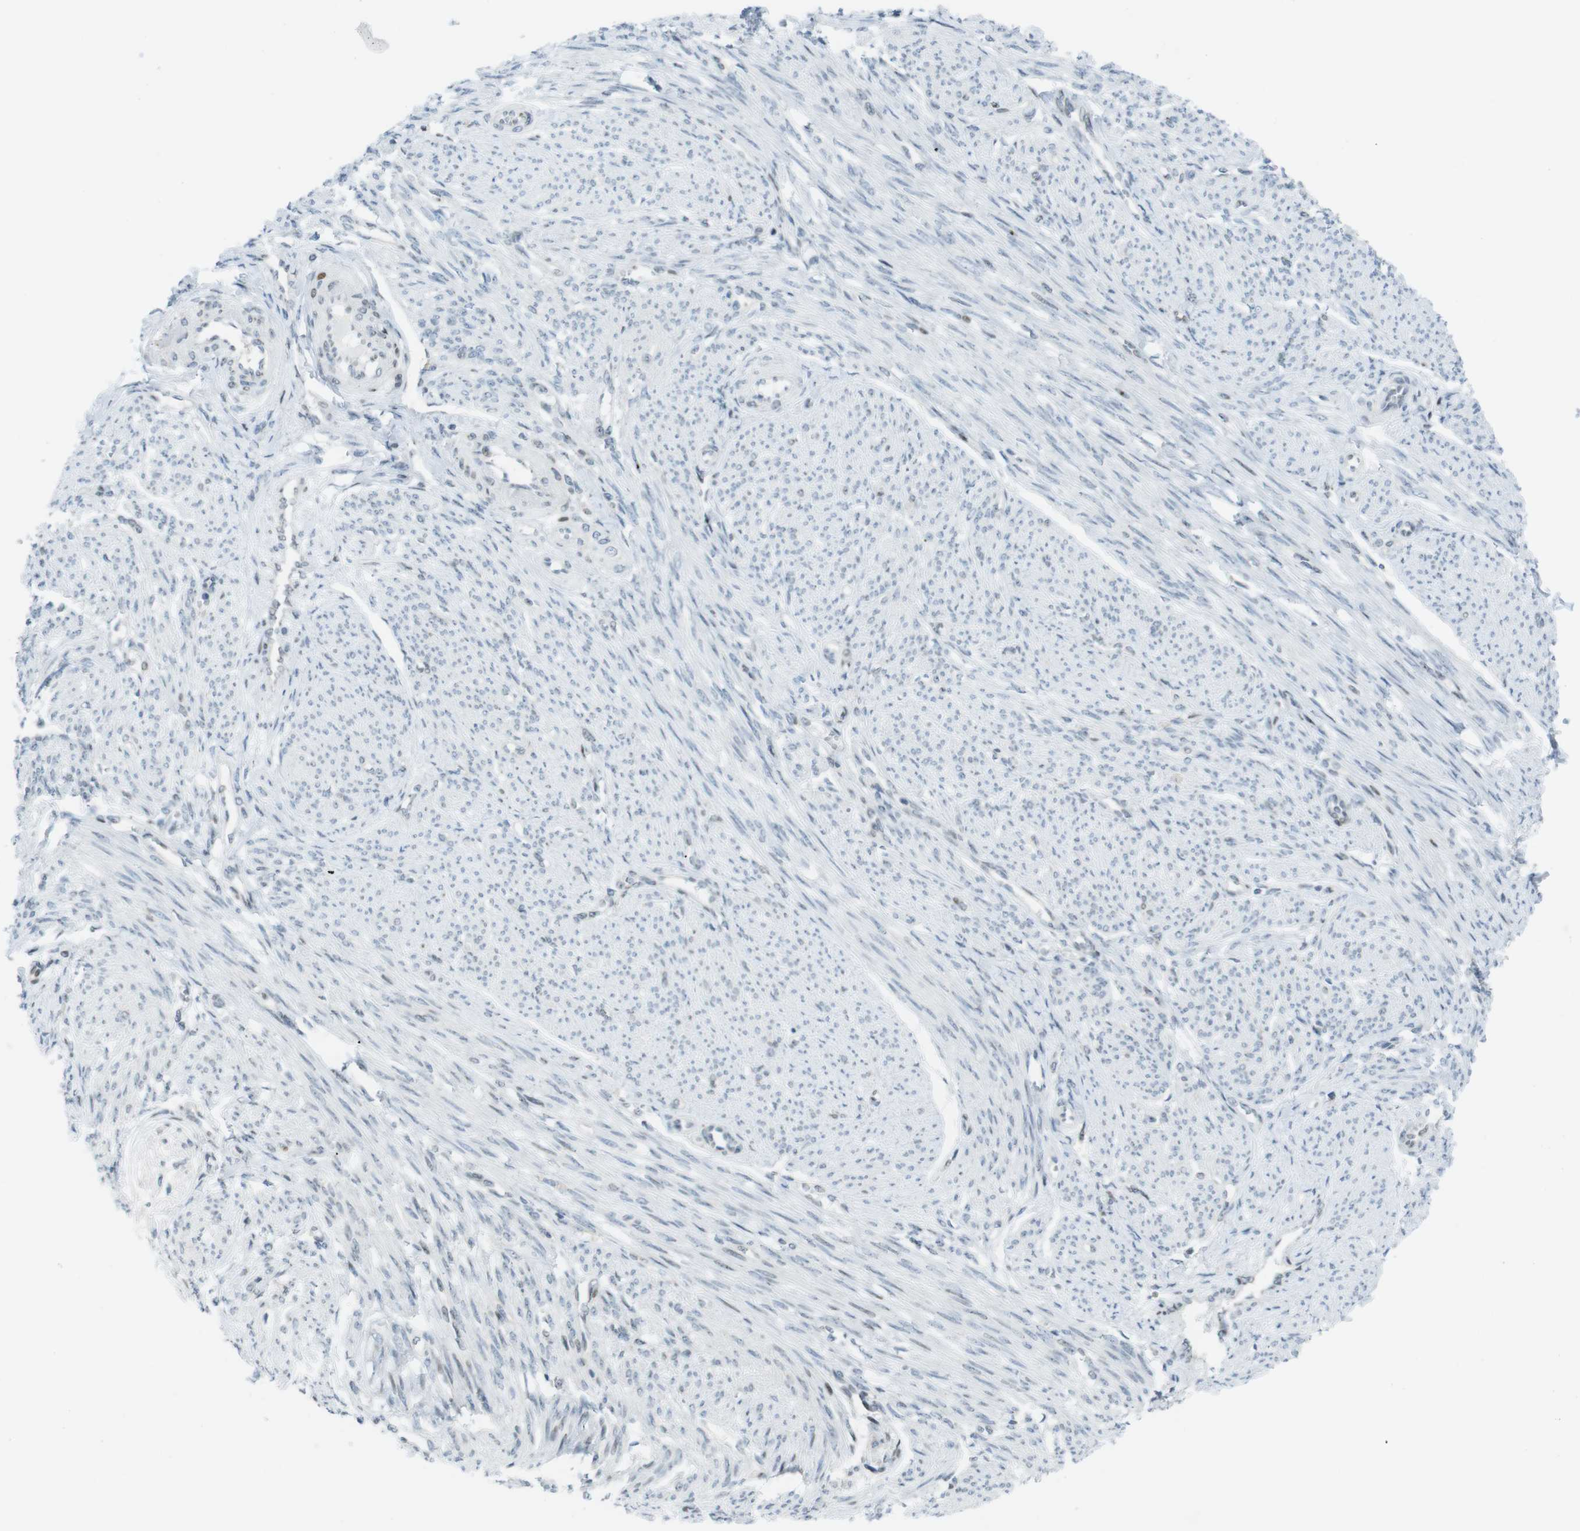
{"staining": {"intensity": "negative", "quantity": "none", "location": "none"}, "tissue": "smooth muscle", "cell_type": "Smooth muscle cells", "image_type": "normal", "snomed": [{"axis": "morphology", "description": "Normal tissue, NOS"}, {"axis": "topography", "description": "Smooth muscle"}], "caption": "High magnification brightfield microscopy of benign smooth muscle stained with DAB (brown) and counterstained with hematoxylin (blue): smooth muscle cells show no significant expression. (DAB IHC visualized using brightfield microscopy, high magnification).", "gene": "UBB", "patient": {"sex": "female", "age": 65}}